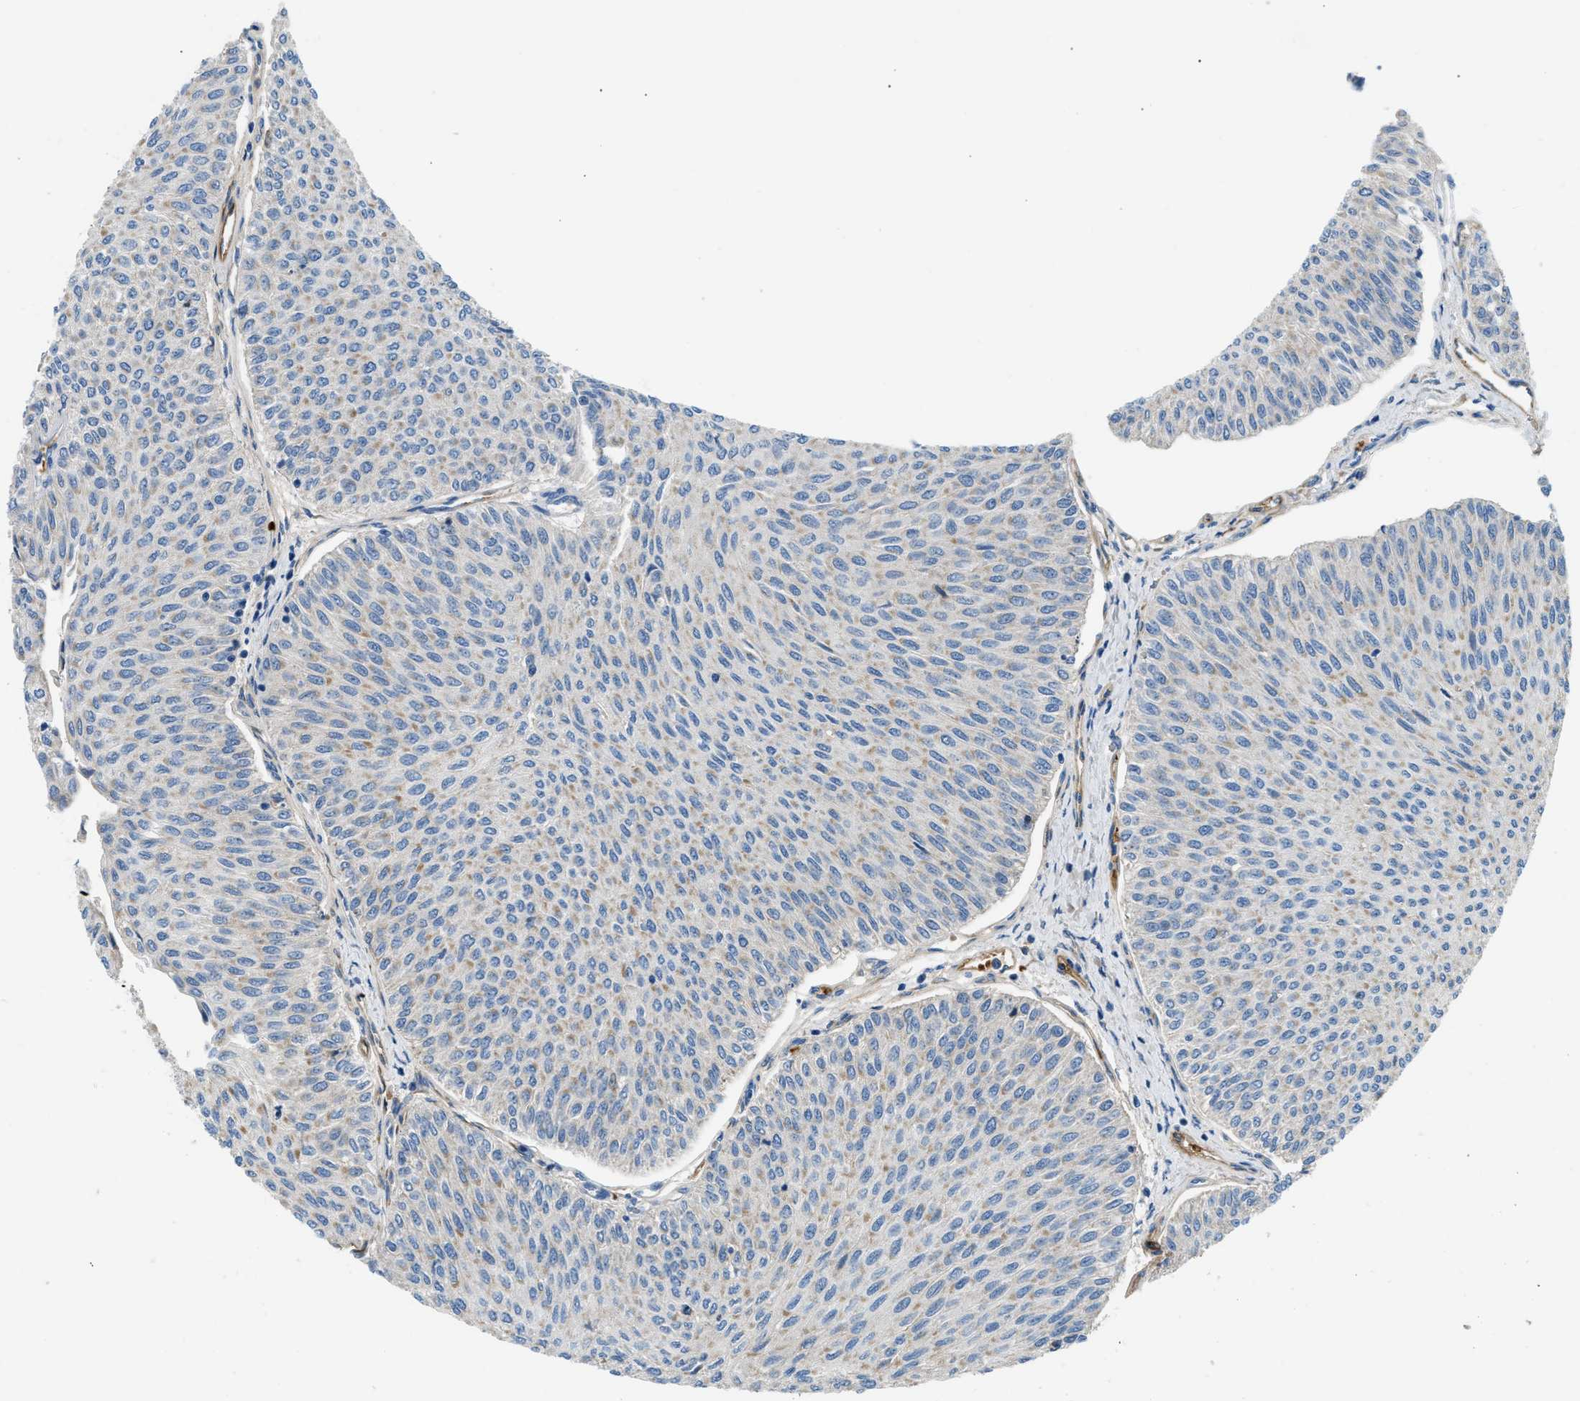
{"staining": {"intensity": "weak", "quantity": "25%-75%", "location": "cytoplasmic/membranous"}, "tissue": "urothelial cancer", "cell_type": "Tumor cells", "image_type": "cancer", "snomed": [{"axis": "morphology", "description": "Urothelial carcinoma, Low grade"}, {"axis": "topography", "description": "Urinary bladder"}], "caption": "Protein staining of low-grade urothelial carcinoma tissue reveals weak cytoplasmic/membranous positivity in about 25%-75% of tumor cells.", "gene": "COL15A1", "patient": {"sex": "male", "age": 78}}